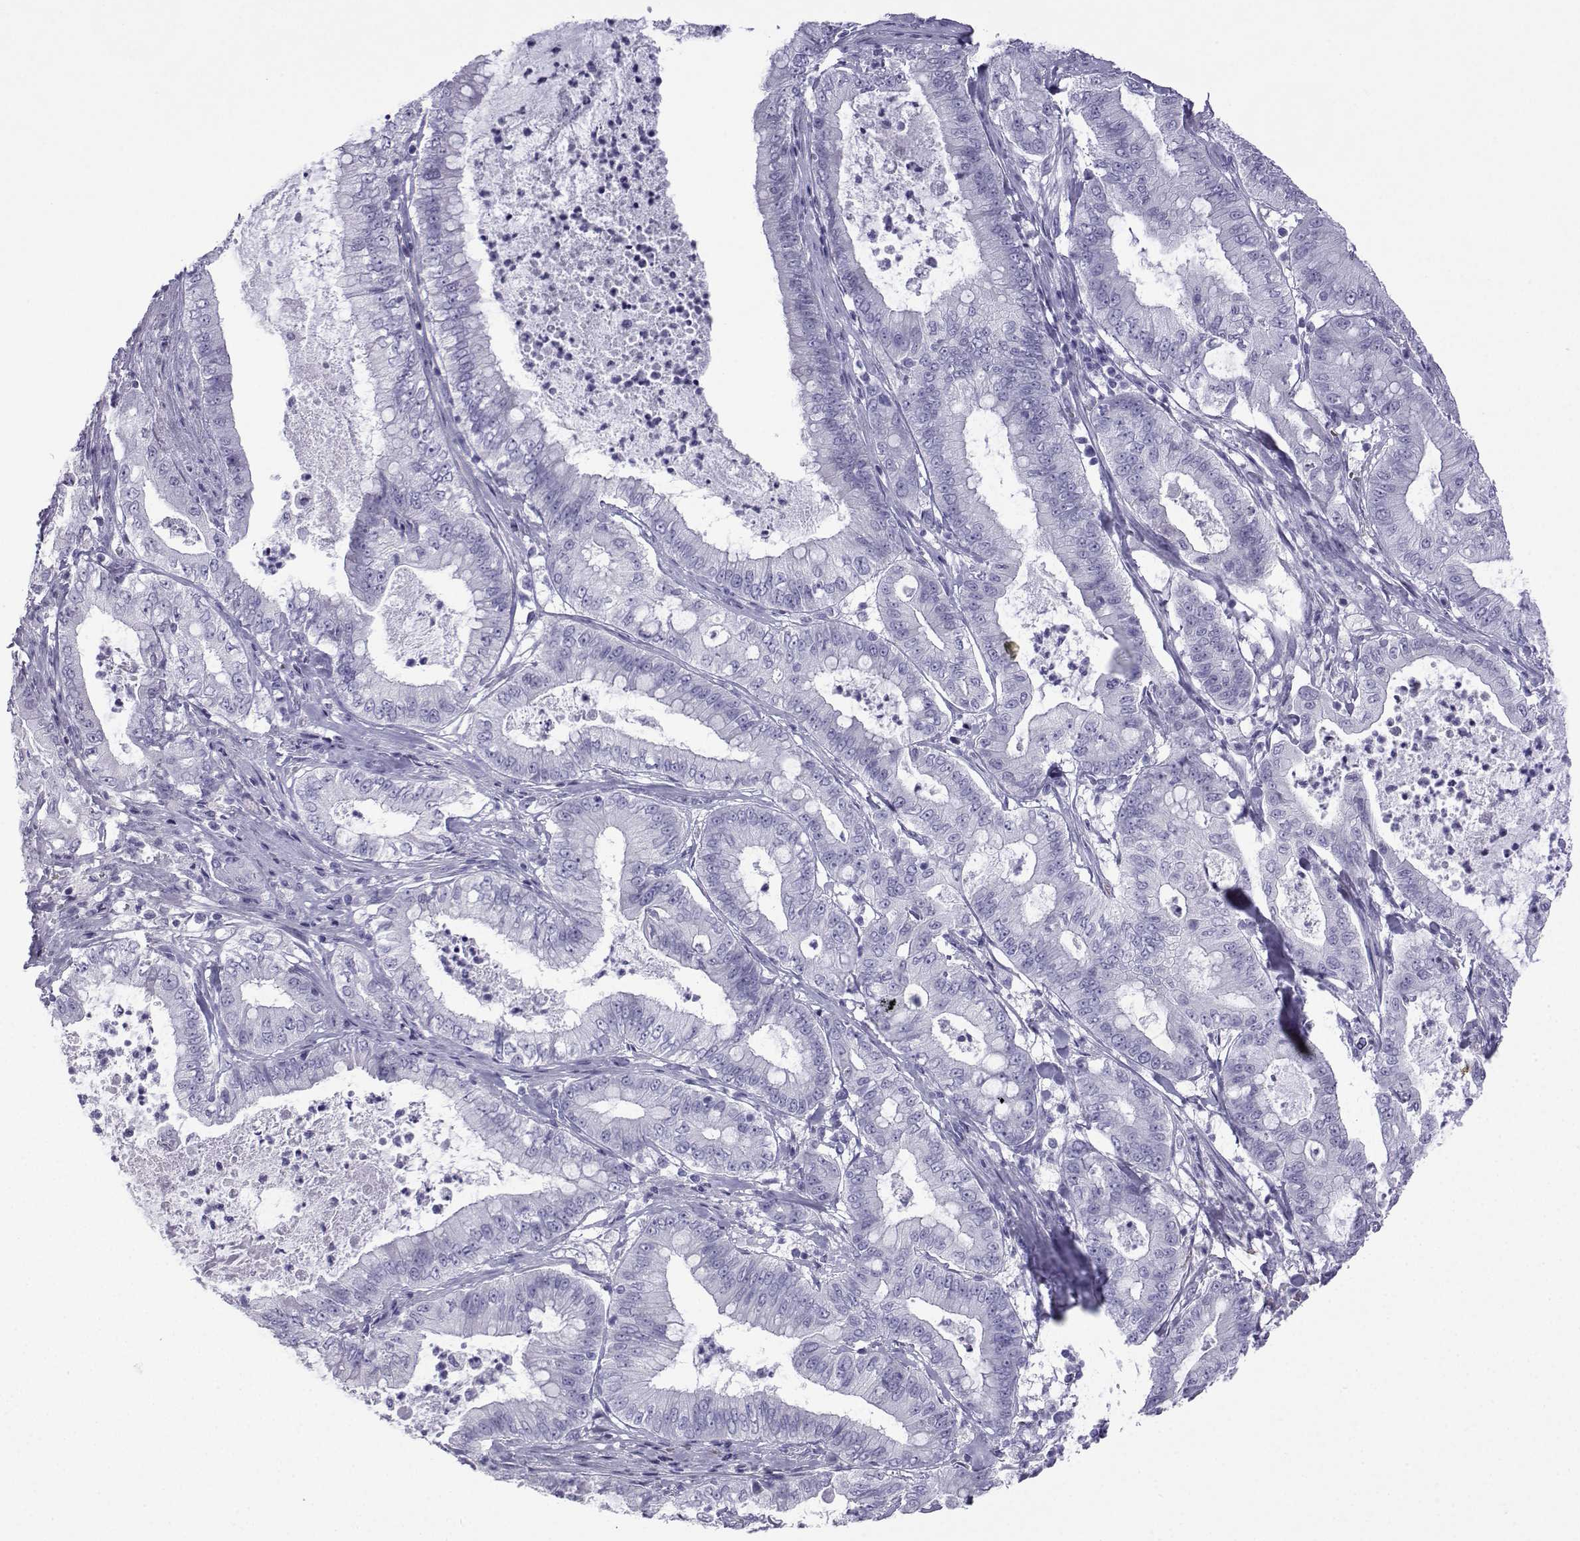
{"staining": {"intensity": "negative", "quantity": "none", "location": "none"}, "tissue": "pancreatic cancer", "cell_type": "Tumor cells", "image_type": "cancer", "snomed": [{"axis": "morphology", "description": "Adenocarcinoma, NOS"}, {"axis": "topography", "description": "Pancreas"}], "caption": "Immunohistochemistry (IHC) image of pancreatic adenocarcinoma stained for a protein (brown), which reveals no staining in tumor cells.", "gene": "TRIM46", "patient": {"sex": "male", "age": 71}}